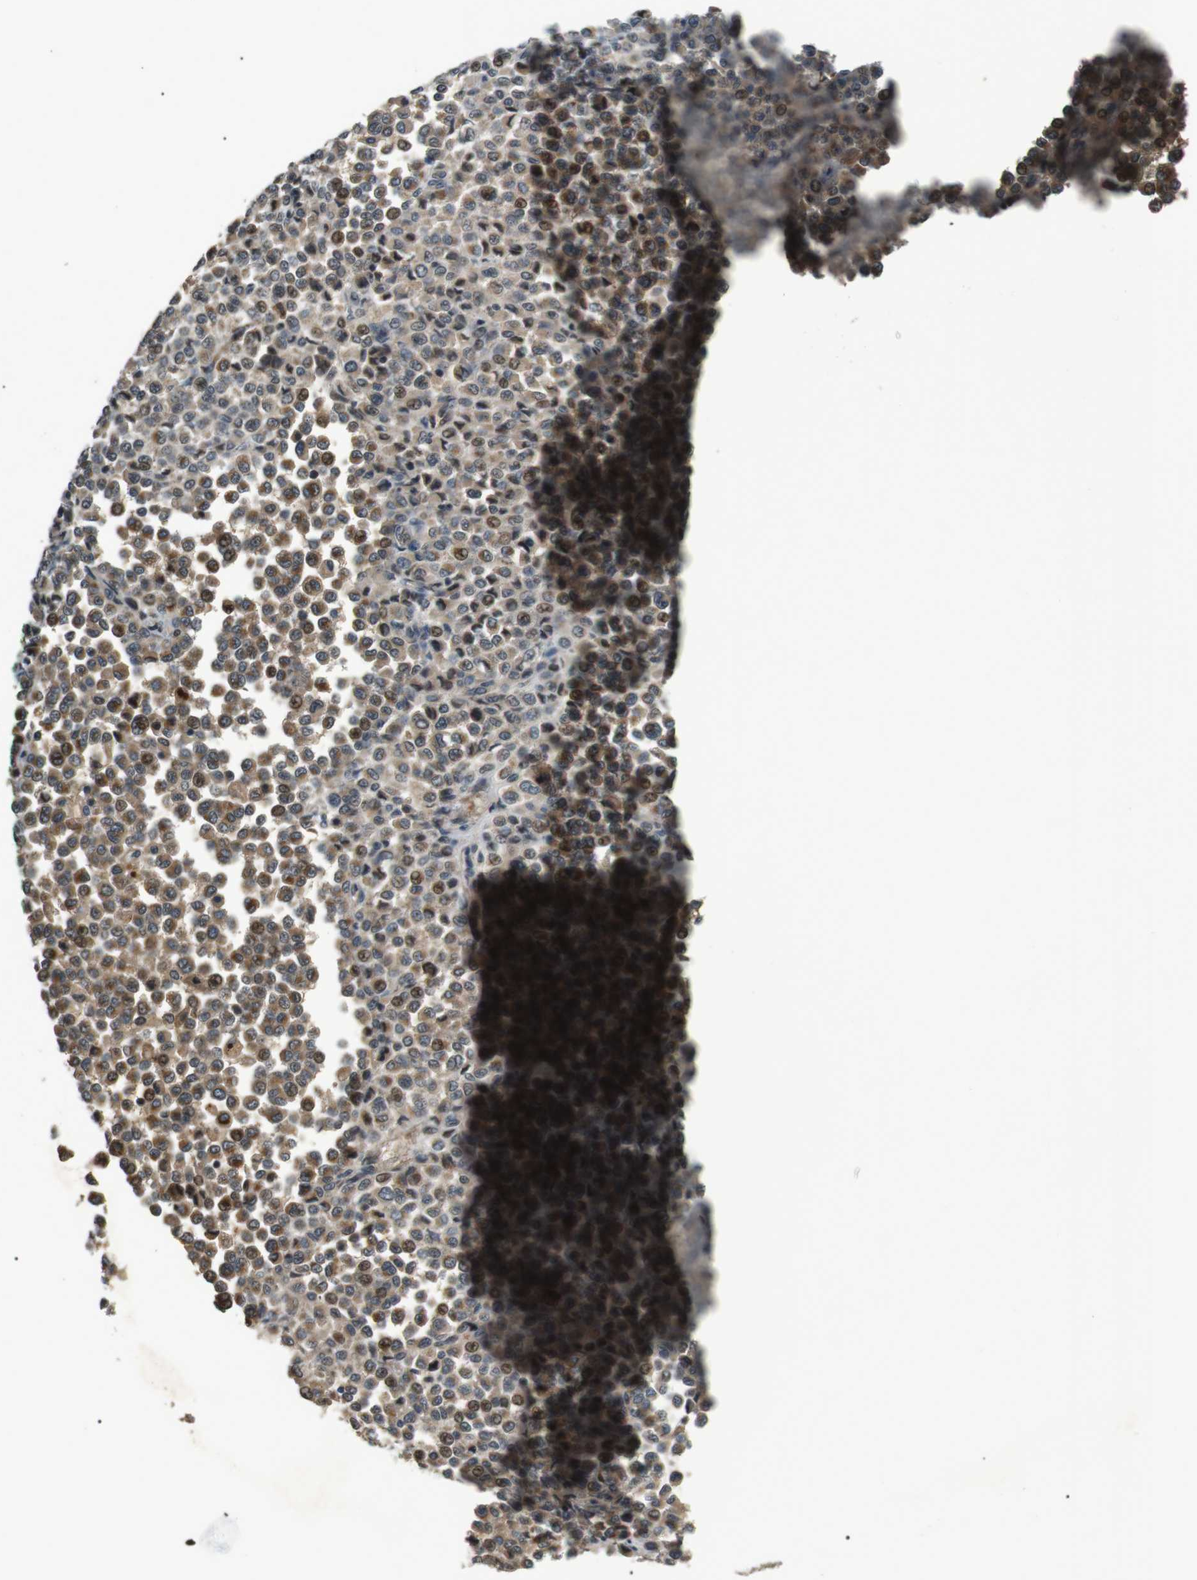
{"staining": {"intensity": "moderate", "quantity": "25%-75%", "location": "cytoplasmic/membranous"}, "tissue": "melanoma", "cell_type": "Tumor cells", "image_type": "cancer", "snomed": [{"axis": "morphology", "description": "Malignant melanoma, Metastatic site"}, {"axis": "topography", "description": "Pancreas"}], "caption": "Melanoma stained for a protein exhibits moderate cytoplasmic/membranous positivity in tumor cells.", "gene": "HSPA13", "patient": {"sex": "female", "age": 30}}